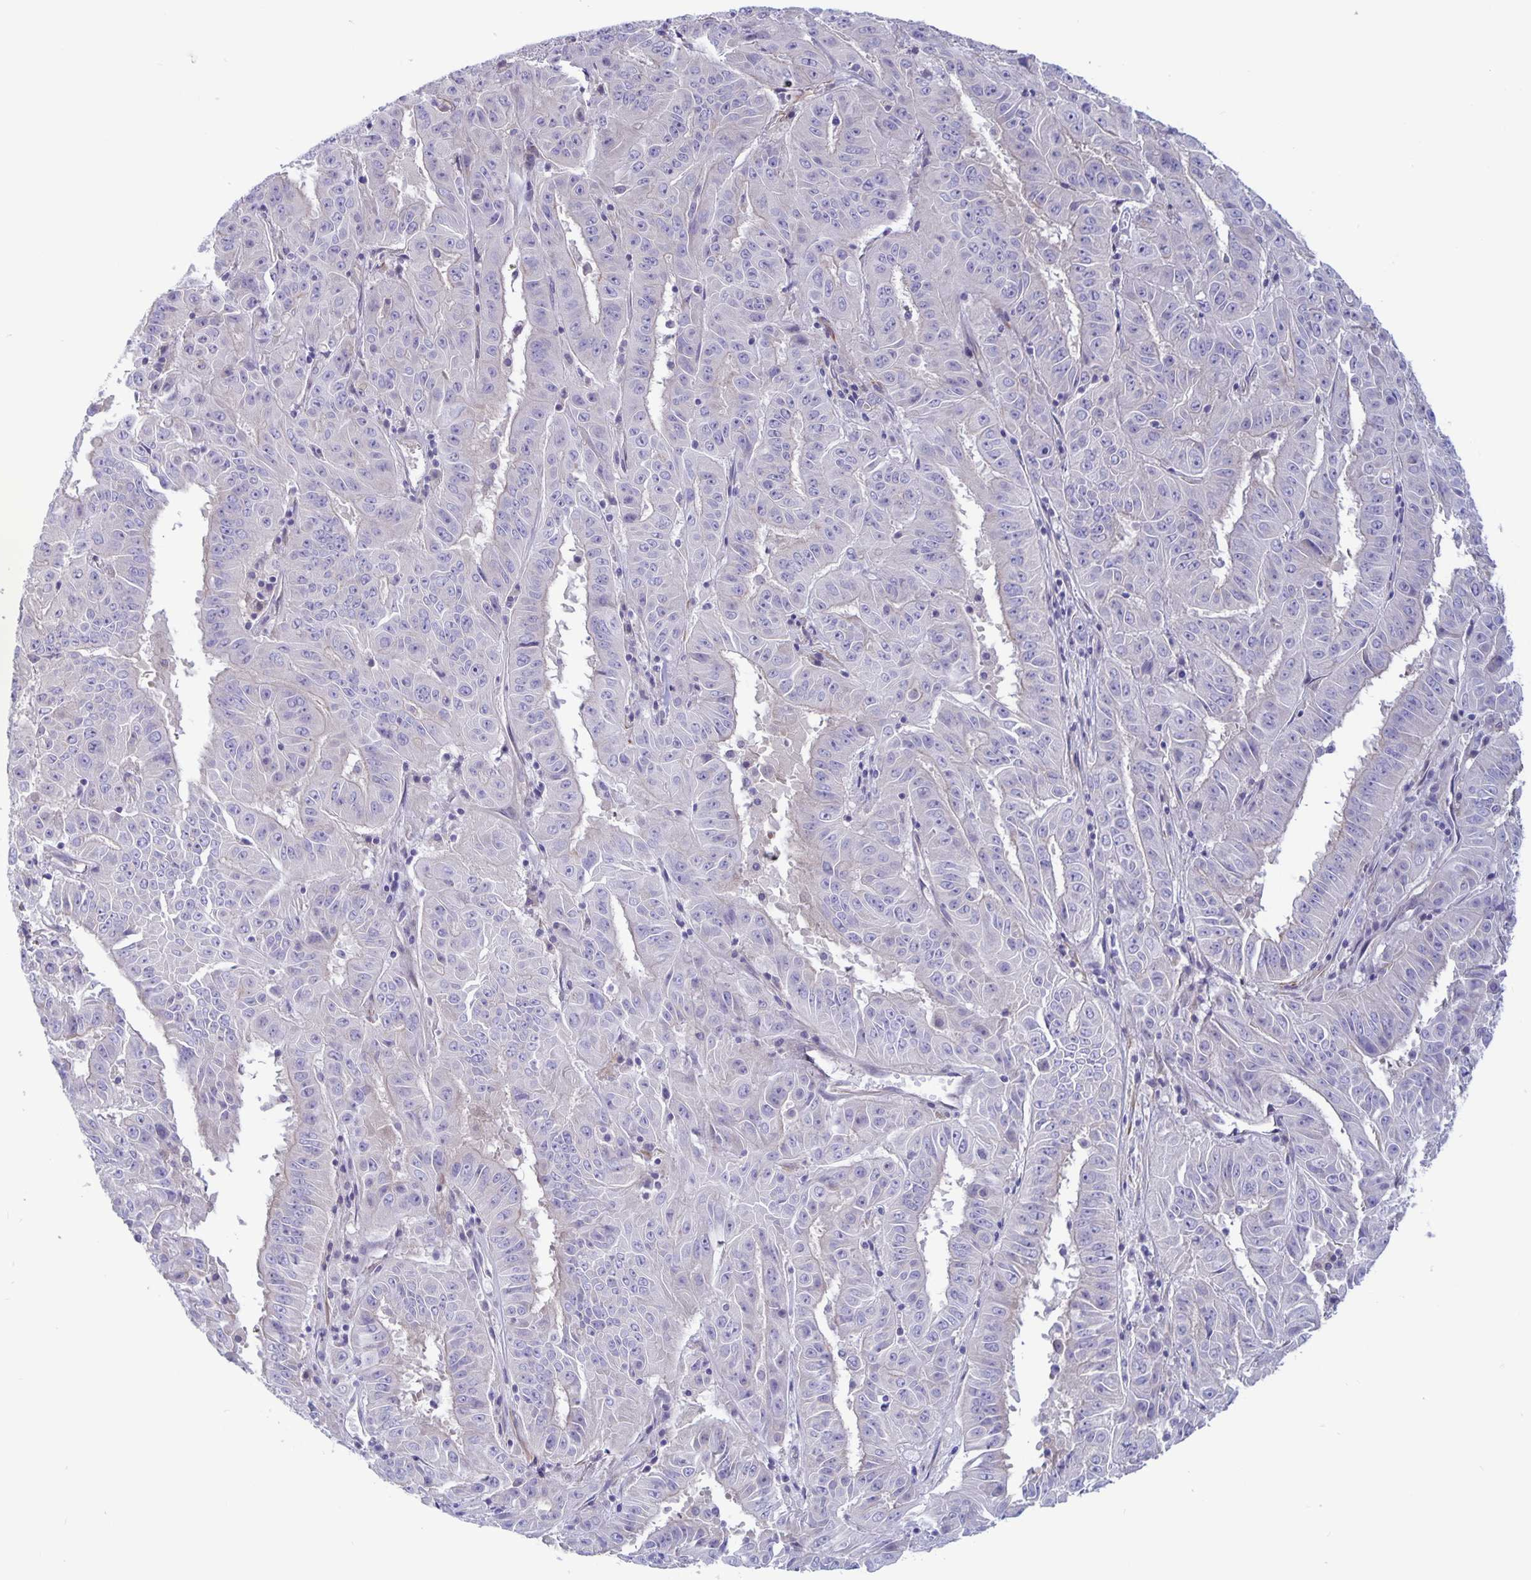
{"staining": {"intensity": "negative", "quantity": "none", "location": "none"}, "tissue": "pancreatic cancer", "cell_type": "Tumor cells", "image_type": "cancer", "snomed": [{"axis": "morphology", "description": "Adenocarcinoma, NOS"}, {"axis": "topography", "description": "Pancreas"}], "caption": "This is an immunohistochemistry histopathology image of adenocarcinoma (pancreatic). There is no staining in tumor cells.", "gene": "PLCB3", "patient": {"sex": "male", "age": 63}}